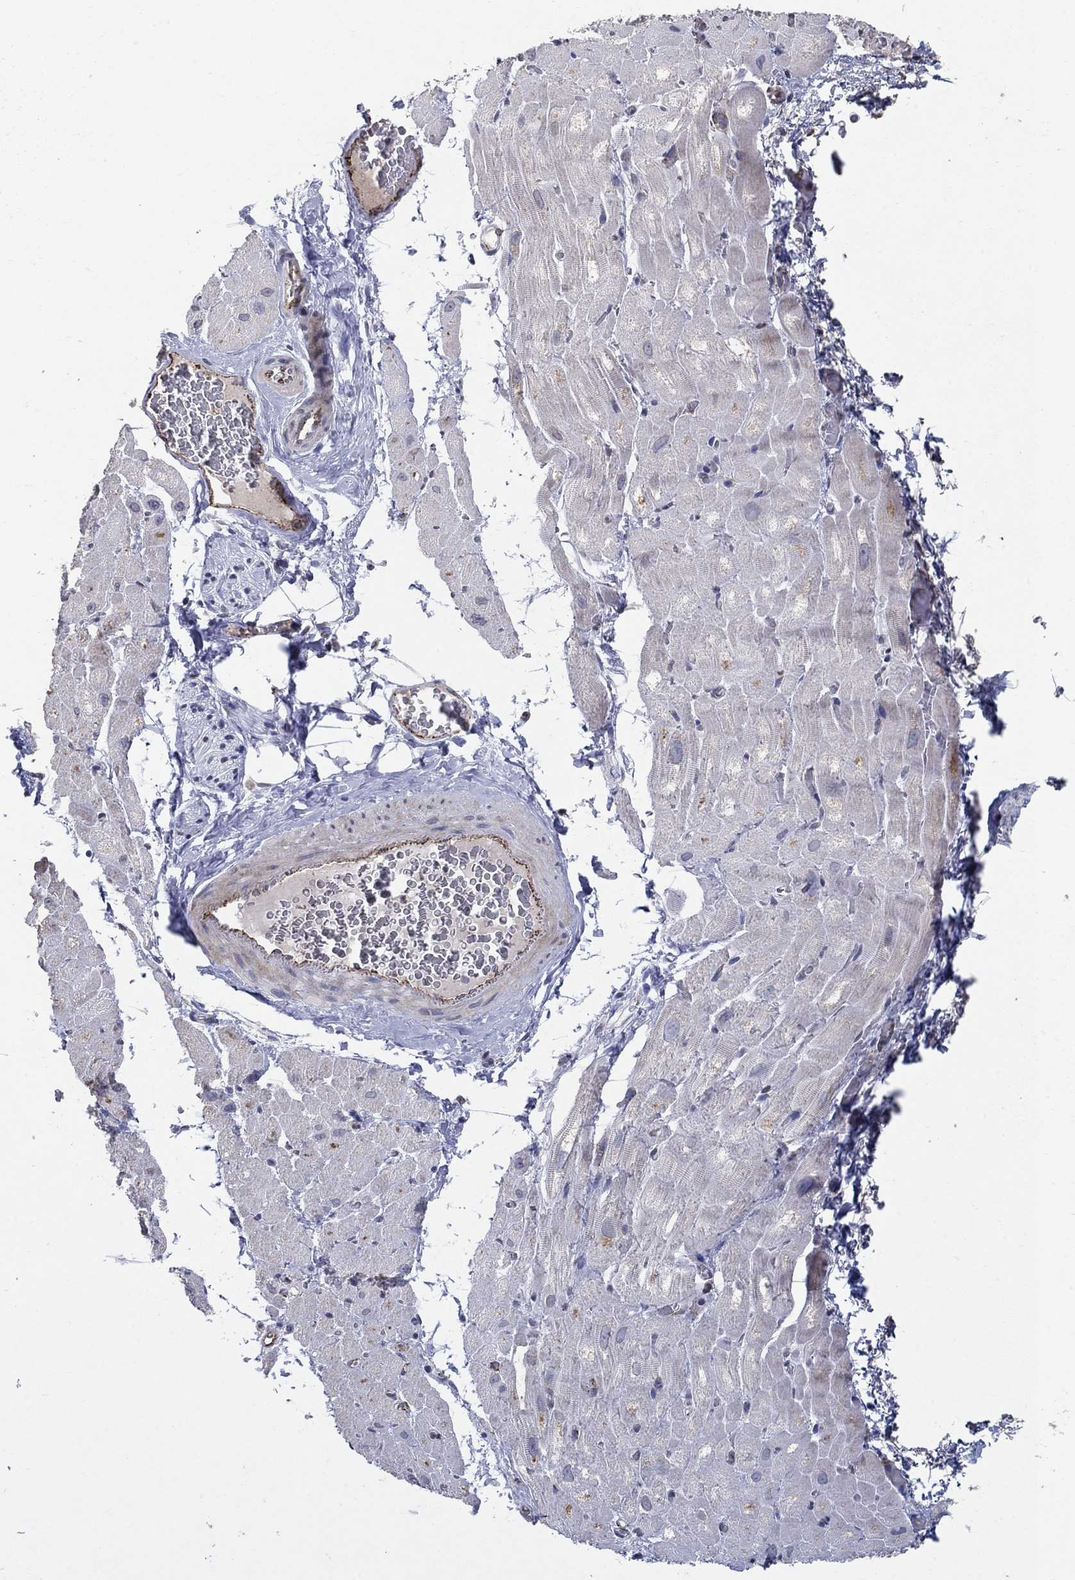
{"staining": {"intensity": "negative", "quantity": "none", "location": "none"}, "tissue": "heart muscle", "cell_type": "Cardiomyocytes", "image_type": "normal", "snomed": [{"axis": "morphology", "description": "Normal tissue, NOS"}, {"axis": "topography", "description": "Heart"}], "caption": "This is an immunohistochemistry photomicrograph of unremarkable human heart muscle. There is no staining in cardiomyocytes.", "gene": "TINAG", "patient": {"sex": "male", "age": 61}}